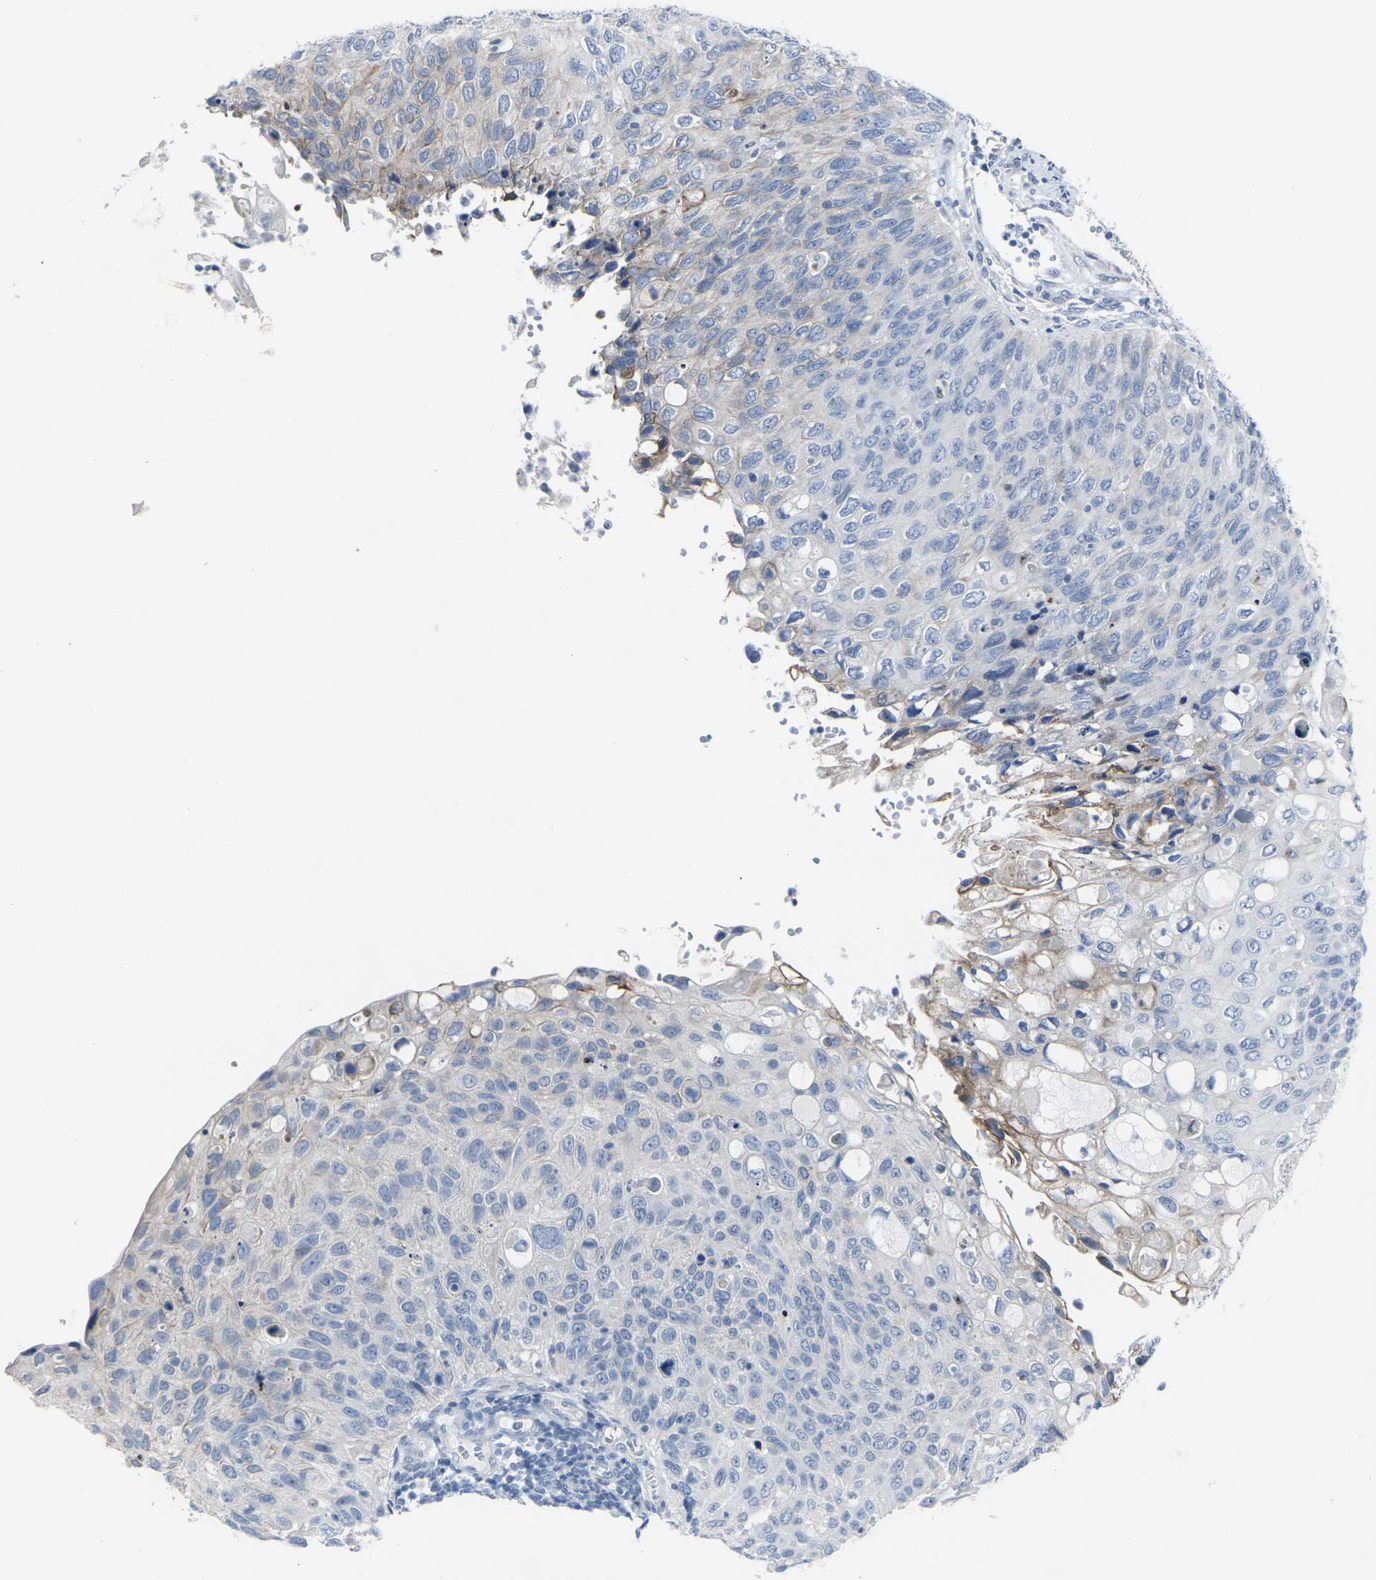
{"staining": {"intensity": "weak", "quantity": "<25%", "location": "cytoplasmic/membranous"}, "tissue": "cervical cancer", "cell_type": "Tumor cells", "image_type": "cancer", "snomed": [{"axis": "morphology", "description": "Squamous cell carcinoma, NOS"}, {"axis": "topography", "description": "Cervix"}], "caption": "This is a image of immunohistochemistry (IHC) staining of squamous cell carcinoma (cervical), which shows no expression in tumor cells.", "gene": "ANKRD46", "patient": {"sex": "female", "age": 70}}